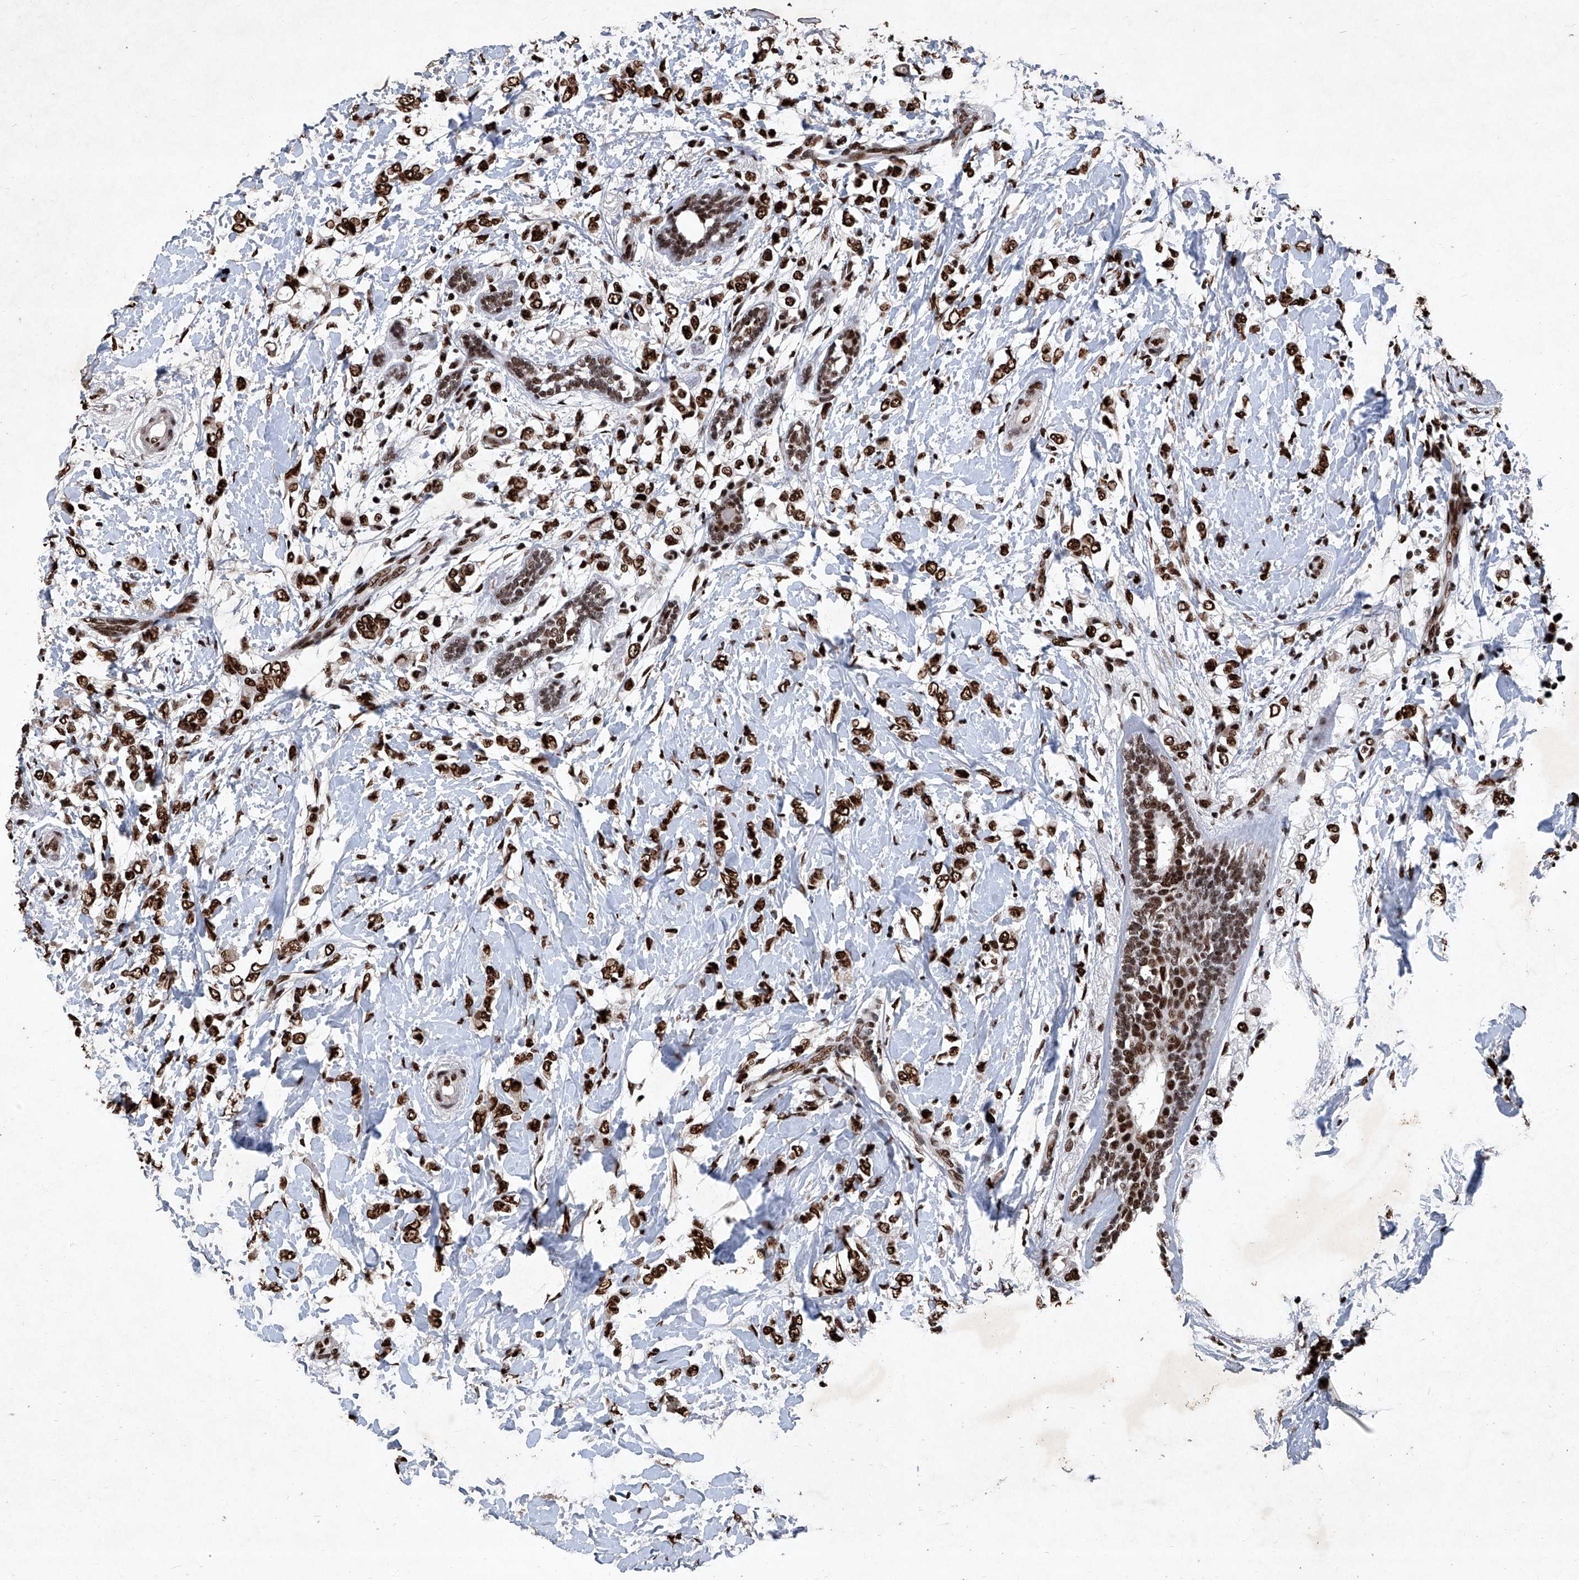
{"staining": {"intensity": "strong", "quantity": ">75%", "location": "nuclear"}, "tissue": "breast cancer", "cell_type": "Tumor cells", "image_type": "cancer", "snomed": [{"axis": "morphology", "description": "Normal tissue, NOS"}, {"axis": "morphology", "description": "Lobular carcinoma"}, {"axis": "topography", "description": "Breast"}], "caption": "Lobular carcinoma (breast) stained with a brown dye demonstrates strong nuclear positive expression in approximately >75% of tumor cells.", "gene": "DDX39B", "patient": {"sex": "female", "age": 47}}